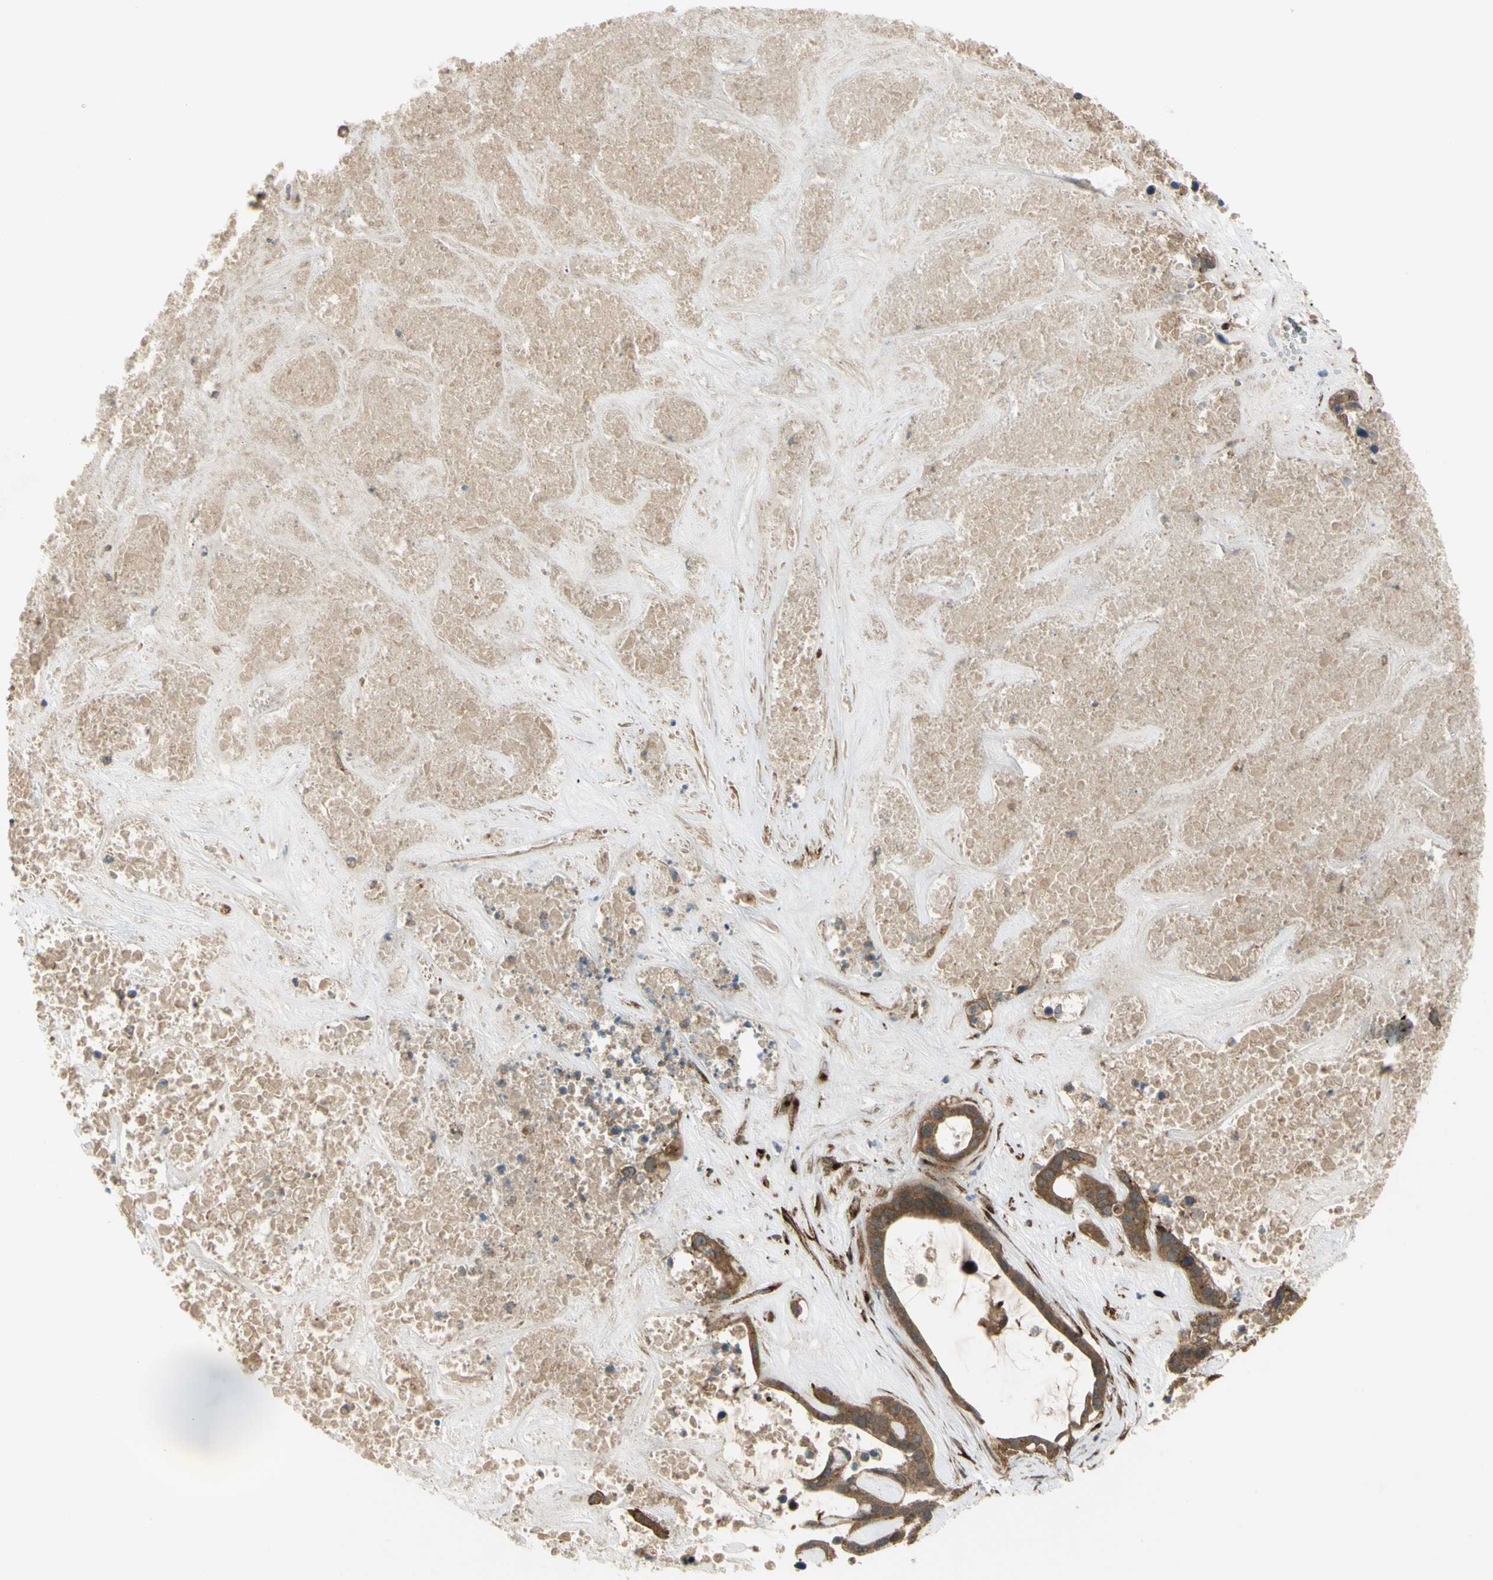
{"staining": {"intensity": "moderate", "quantity": ">75%", "location": "cytoplasmic/membranous"}, "tissue": "liver cancer", "cell_type": "Tumor cells", "image_type": "cancer", "snomed": [{"axis": "morphology", "description": "Cholangiocarcinoma"}, {"axis": "topography", "description": "Liver"}], "caption": "Immunohistochemistry (IHC) histopathology image of neoplastic tissue: human cholangiocarcinoma (liver) stained using immunohistochemistry (IHC) exhibits medium levels of moderate protein expression localized specifically in the cytoplasmic/membranous of tumor cells, appearing as a cytoplasmic/membranous brown color.", "gene": "FLII", "patient": {"sex": "female", "age": 65}}